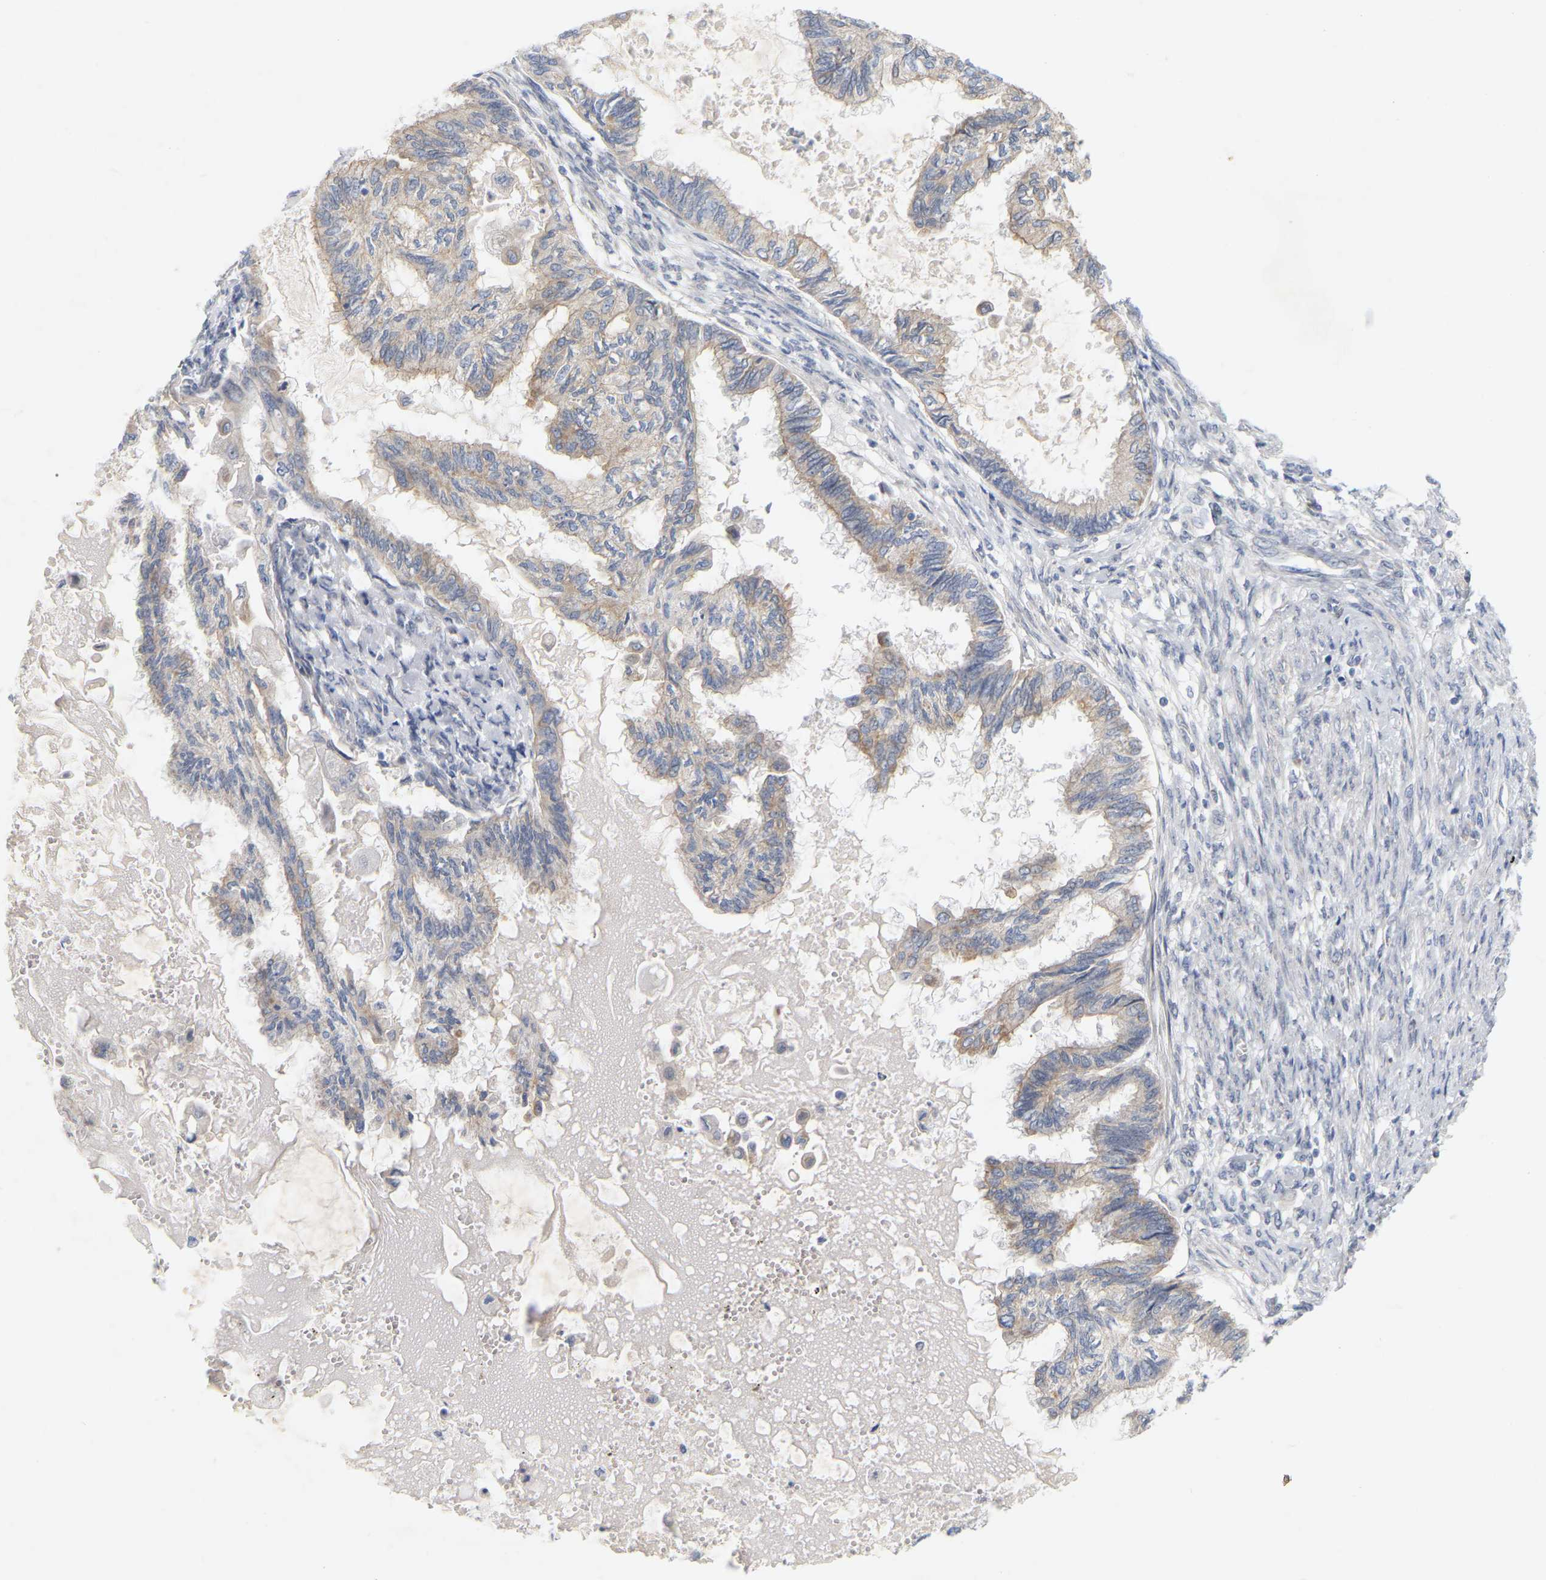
{"staining": {"intensity": "weak", "quantity": ">75%", "location": "cytoplasmic/membranous"}, "tissue": "cervical cancer", "cell_type": "Tumor cells", "image_type": "cancer", "snomed": [{"axis": "morphology", "description": "Normal tissue, NOS"}, {"axis": "morphology", "description": "Adenocarcinoma, NOS"}, {"axis": "topography", "description": "Cervix"}, {"axis": "topography", "description": "Endometrium"}], "caption": "About >75% of tumor cells in human cervical cancer exhibit weak cytoplasmic/membranous protein positivity as visualized by brown immunohistochemical staining.", "gene": "MINDY4", "patient": {"sex": "female", "age": 86}}